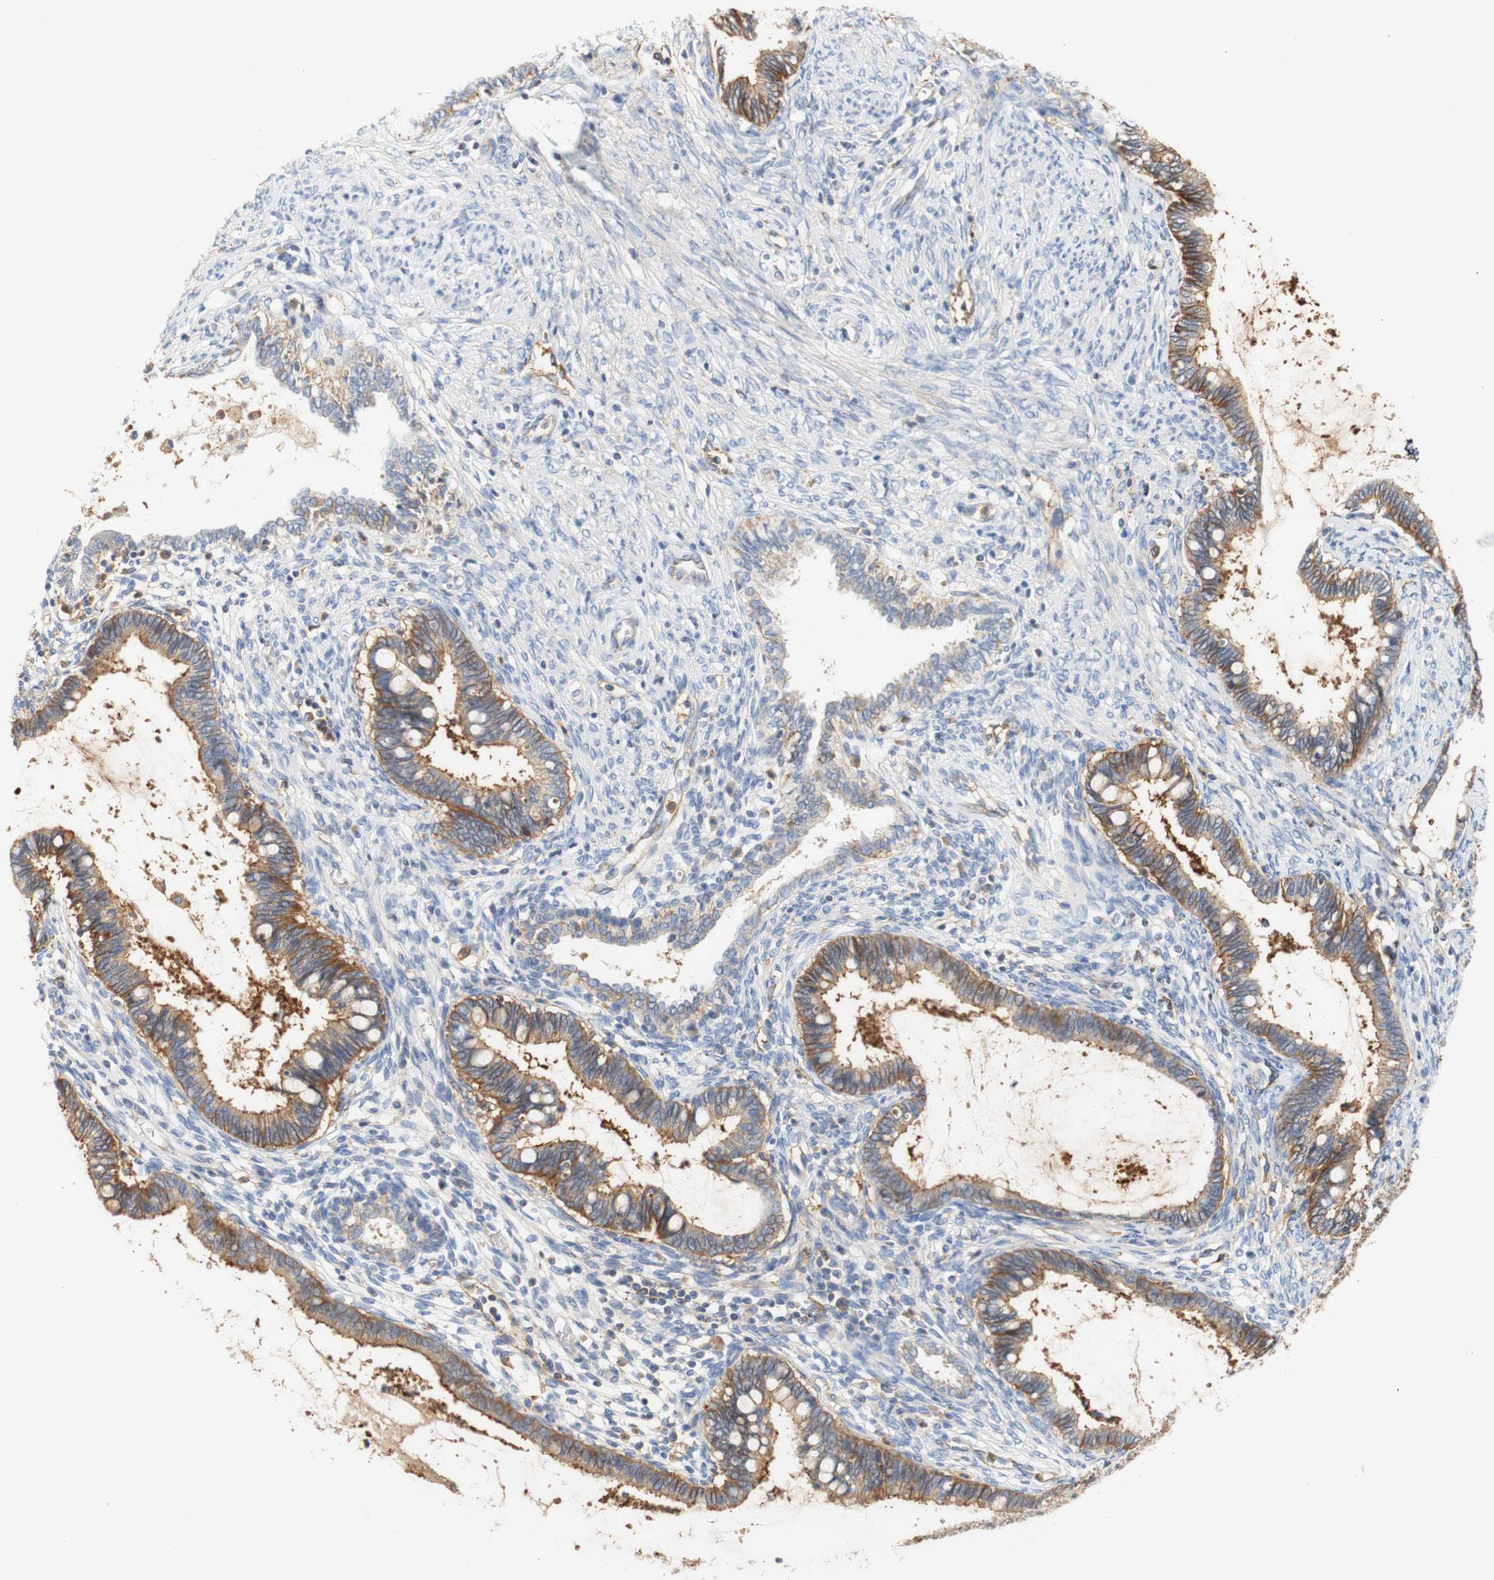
{"staining": {"intensity": "strong", "quantity": ">75%", "location": "cytoplasmic/membranous"}, "tissue": "cervical cancer", "cell_type": "Tumor cells", "image_type": "cancer", "snomed": [{"axis": "morphology", "description": "Adenocarcinoma, NOS"}, {"axis": "topography", "description": "Cervix"}], "caption": "Human cervical cancer stained with a protein marker reveals strong staining in tumor cells.", "gene": "PCDH7", "patient": {"sex": "female", "age": 44}}